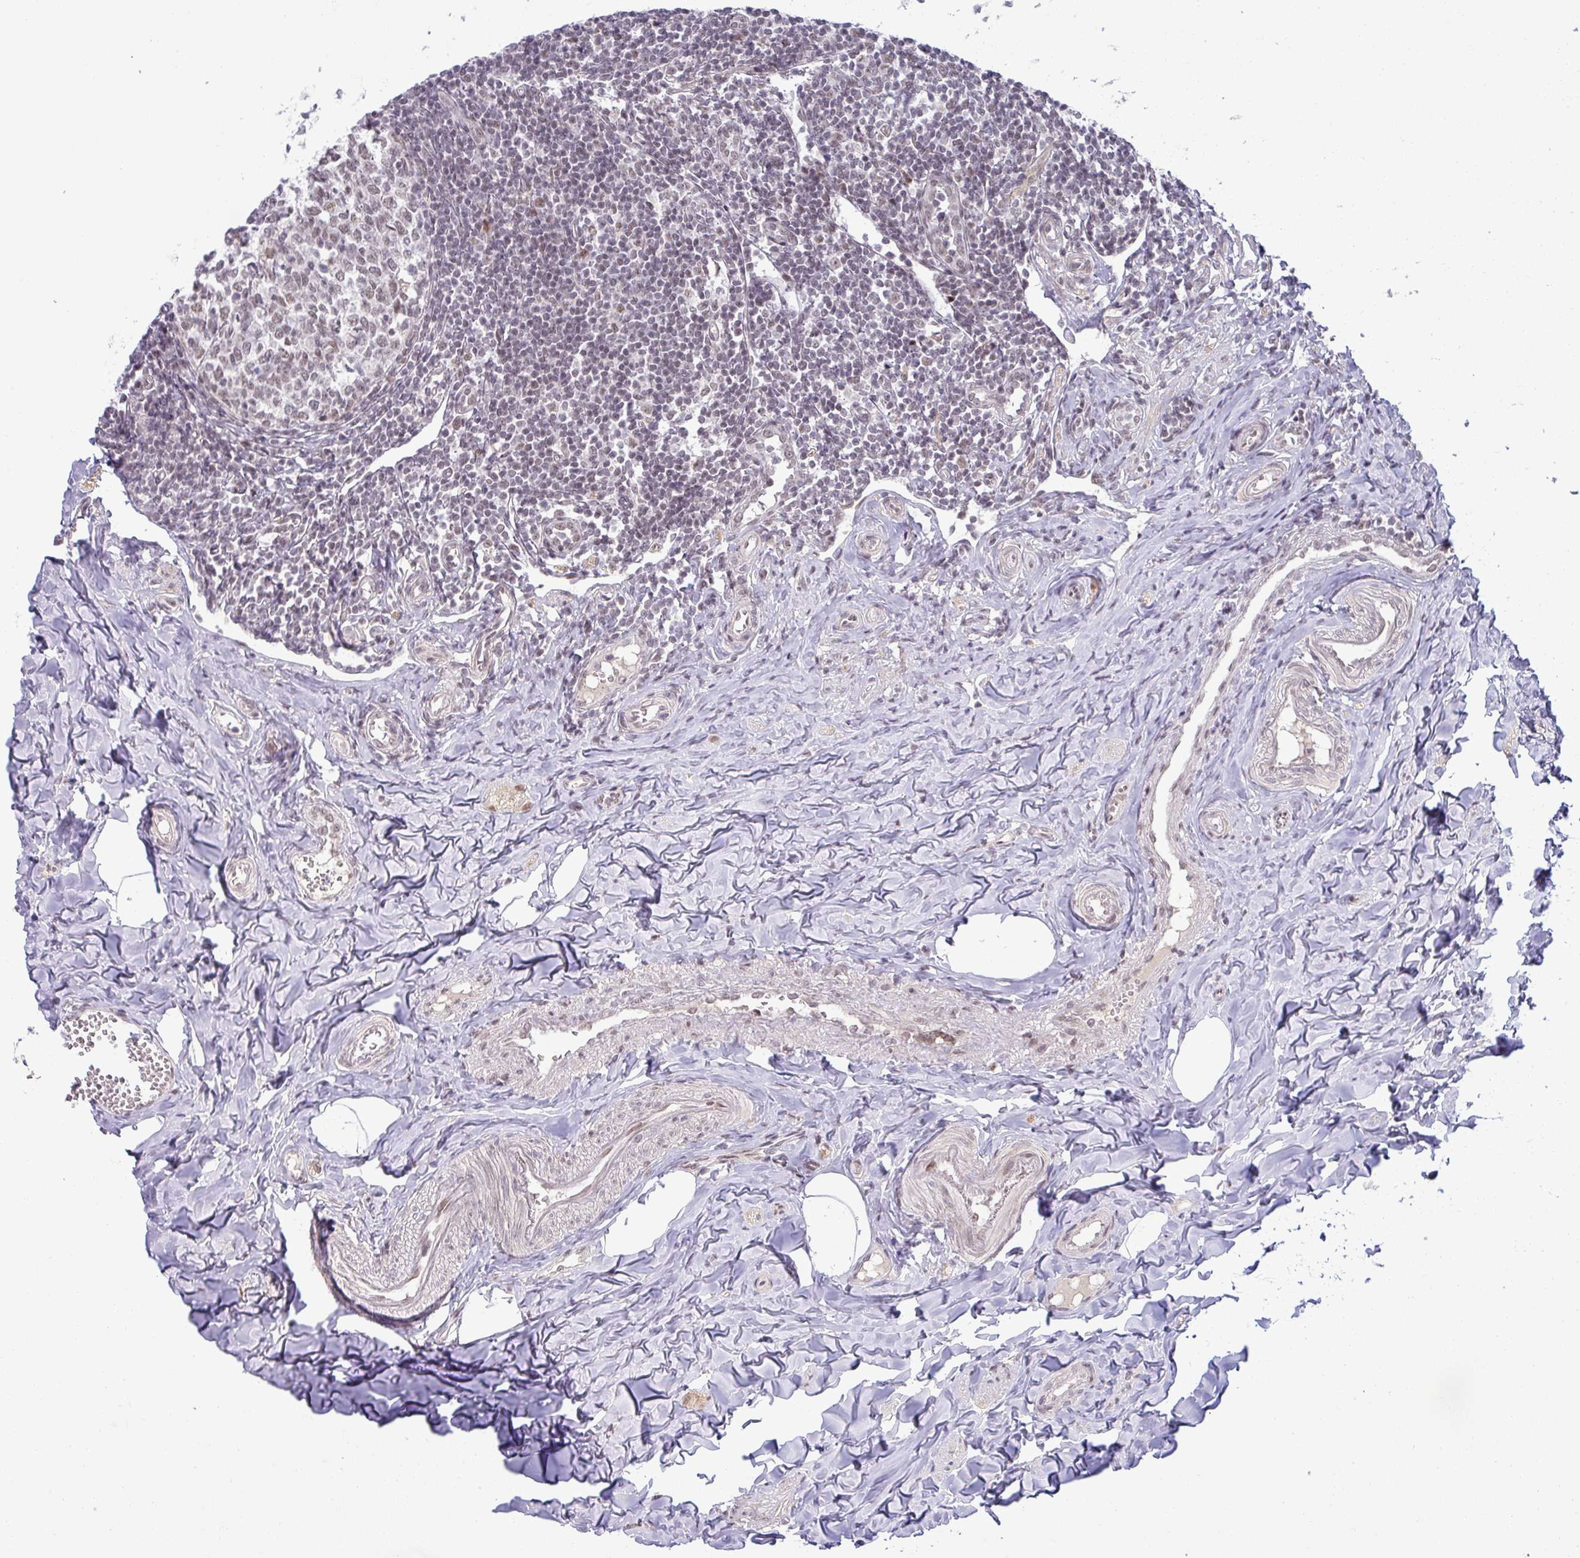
{"staining": {"intensity": "moderate", "quantity": ">75%", "location": "nuclear"}, "tissue": "appendix", "cell_type": "Glandular cells", "image_type": "normal", "snomed": [{"axis": "morphology", "description": "Normal tissue, NOS"}, {"axis": "topography", "description": "Appendix"}], "caption": "The micrograph displays immunohistochemical staining of benign appendix. There is moderate nuclear staining is identified in about >75% of glandular cells. Using DAB (brown) and hematoxylin (blue) stains, captured at high magnification using brightfield microscopy.", "gene": "PTPN20", "patient": {"sex": "male", "age": 78}}